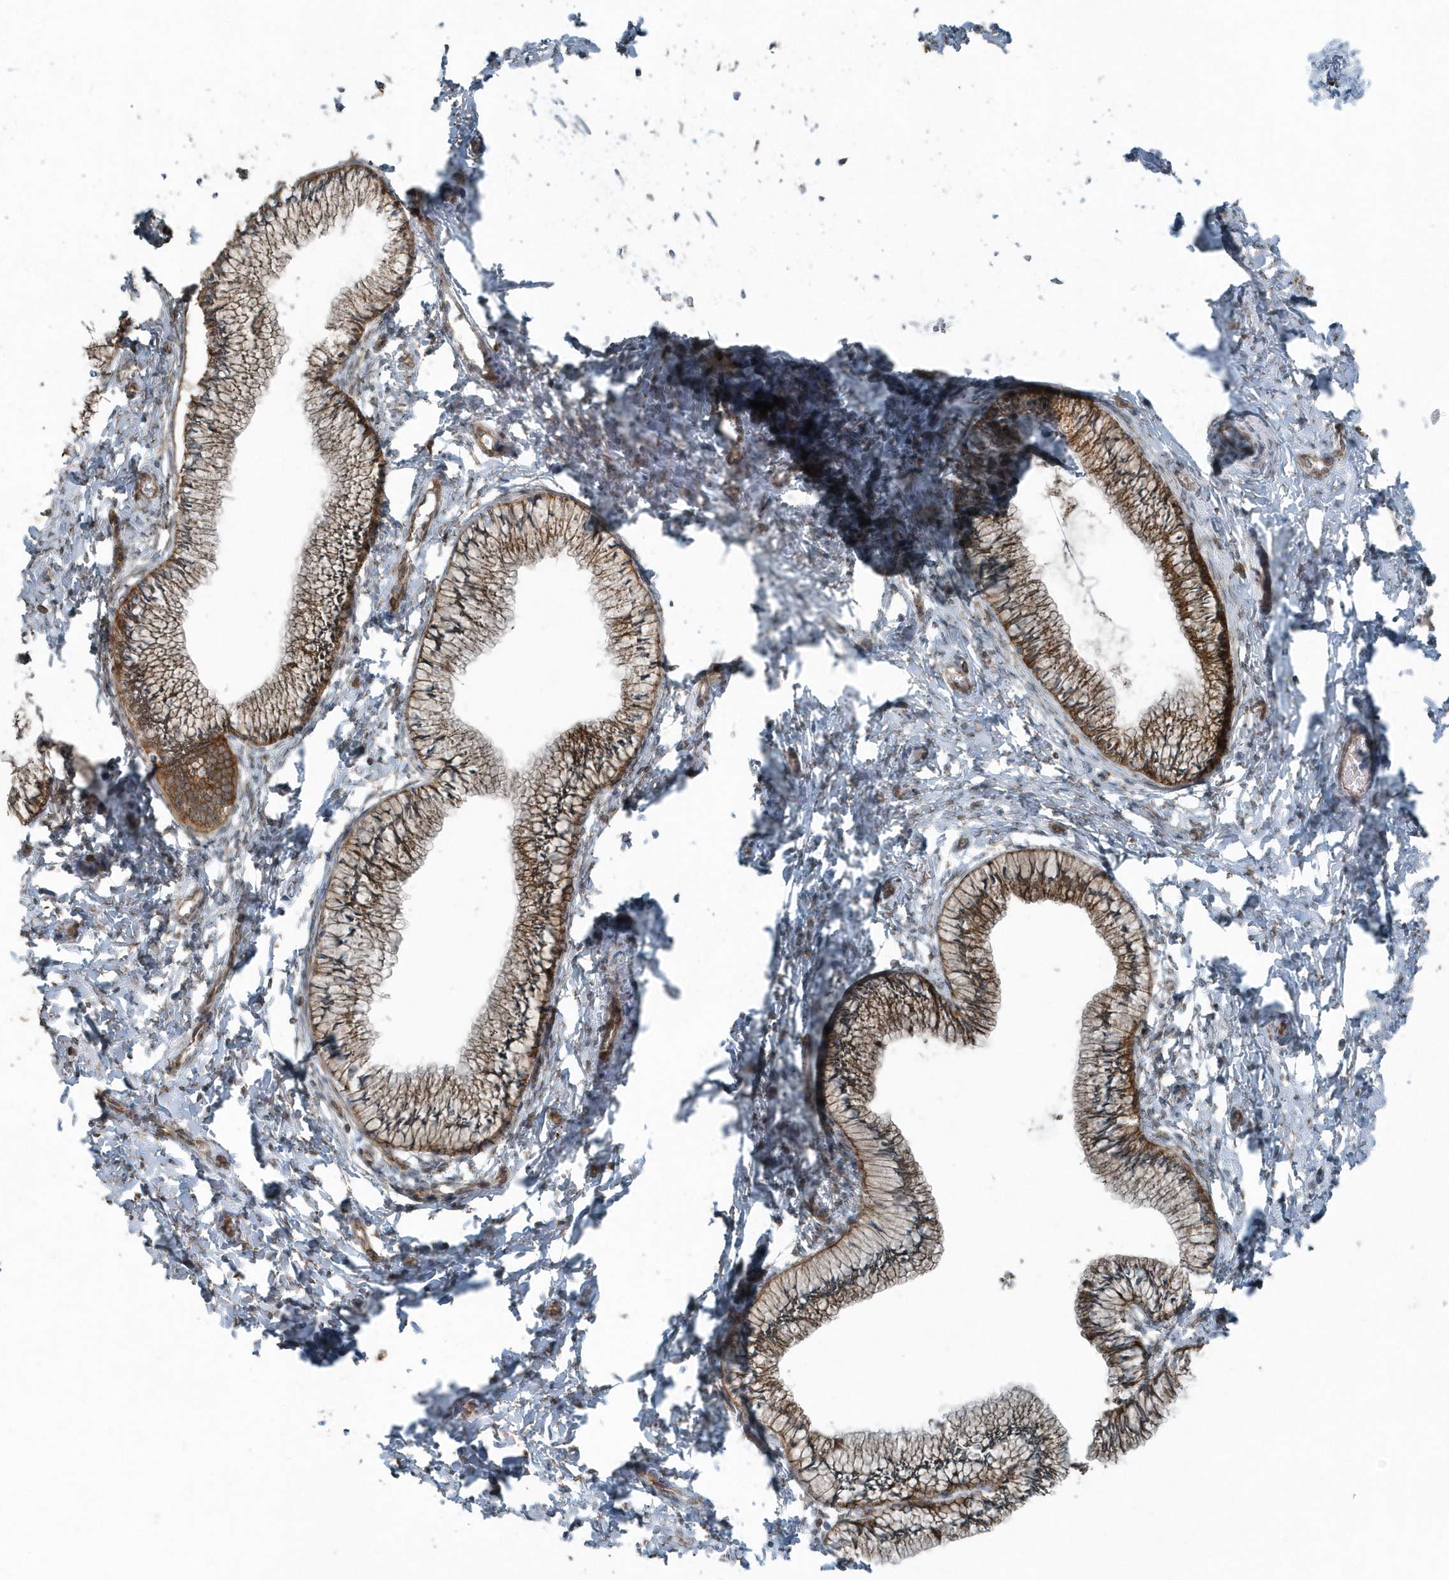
{"staining": {"intensity": "moderate", "quantity": ">75%", "location": "cytoplasmic/membranous"}, "tissue": "cervix", "cell_type": "Glandular cells", "image_type": "normal", "snomed": [{"axis": "morphology", "description": "Normal tissue, NOS"}, {"axis": "topography", "description": "Cervix"}], "caption": "DAB immunohistochemical staining of unremarkable cervix exhibits moderate cytoplasmic/membranous protein positivity in approximately >75% of glandular cells.", "gene": "GCC2", "patient": {"sex": "female", "age": 36}}